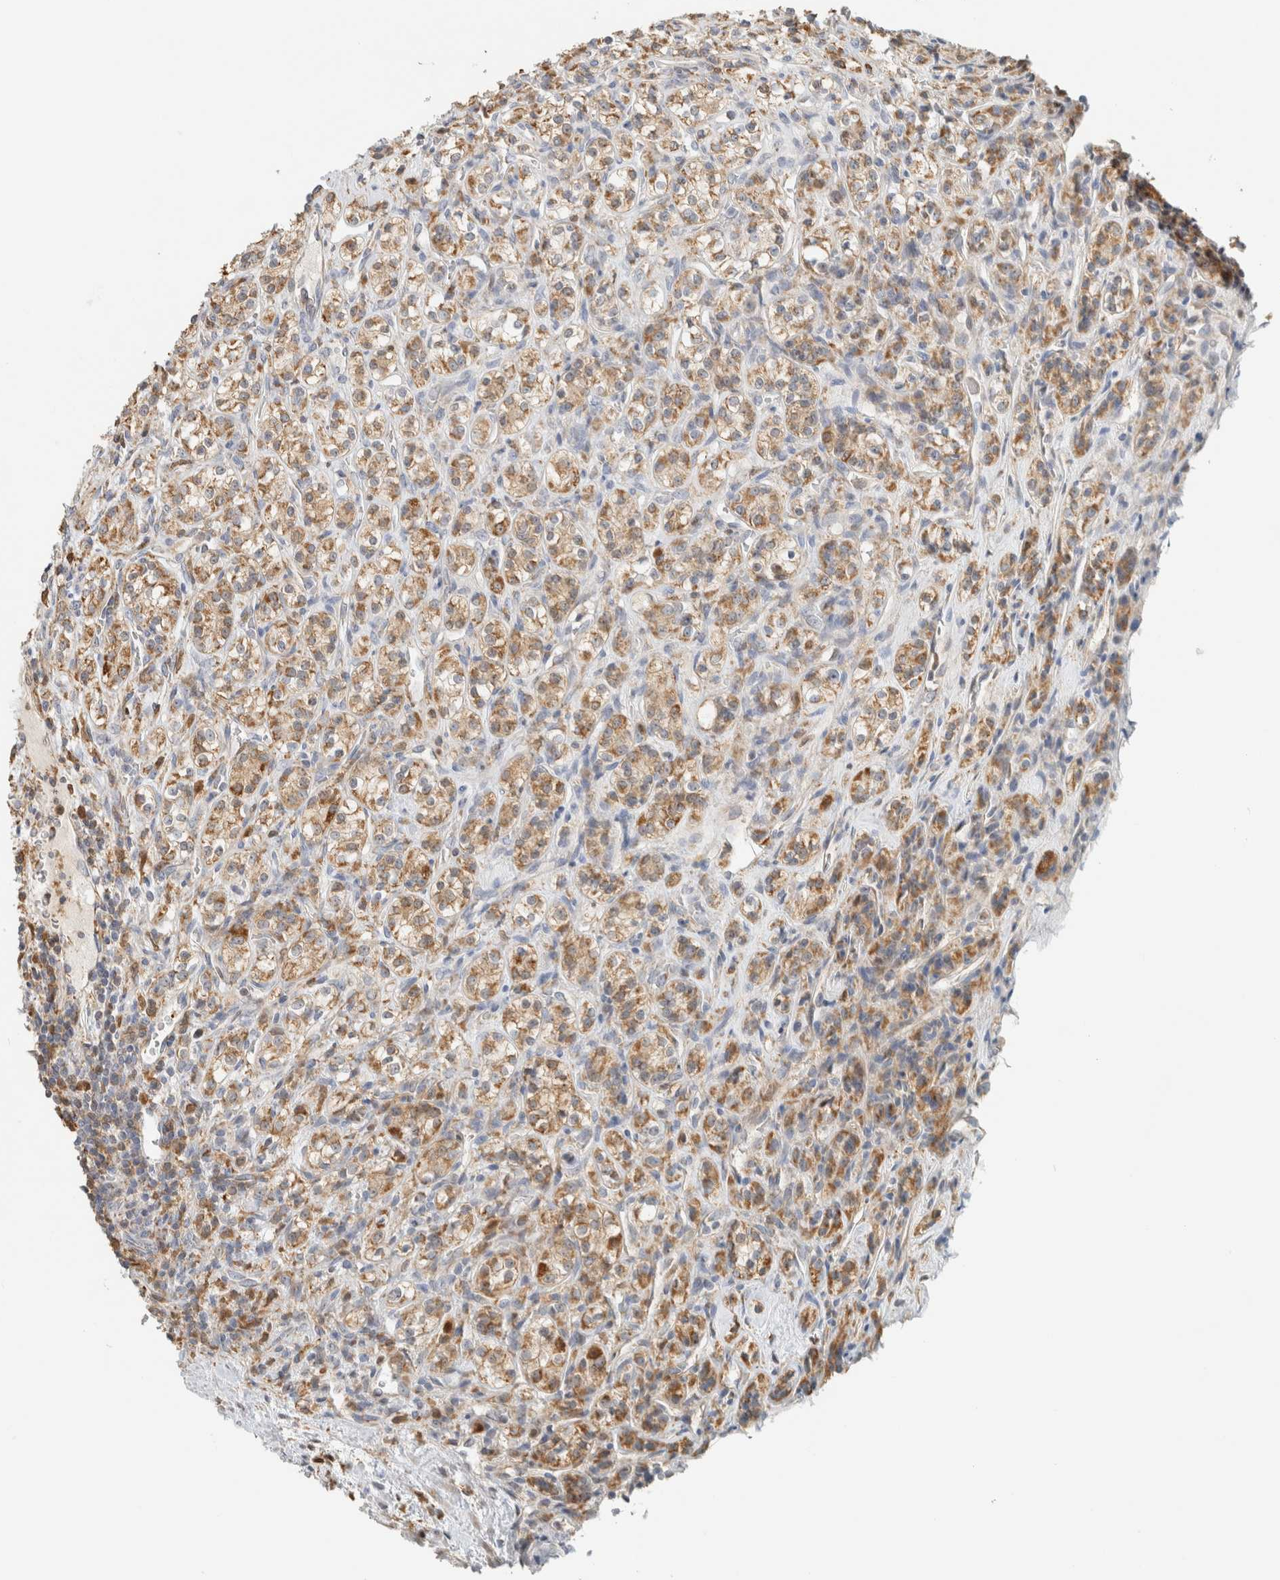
{"staining": {"intensity": "moderate", "quantity": ">75%", "location": "cytoplasmic/membranous"}, "tissue": "renal cancer", "cell_type": "Tumor cells", "image_type": "cancer", "snomed": [{"axis": "morphology", "description": "Adenocarcinoma, NOS"}, {"axis": "topography", "description": "Kidney"}], "caption": "IHC histopathology image of neoplastic tissue: human renal cancer (adenocarcinoma) stained using immunohistochemistry exhibits medium levels of moderate protein expression localized specifically in the cytoplasmic/membranous of tumor cells, appearing as a cytoplasmic/membranous brown color.", "gene": "CAPG", "patient": {"sex": "male", "age": 77}}